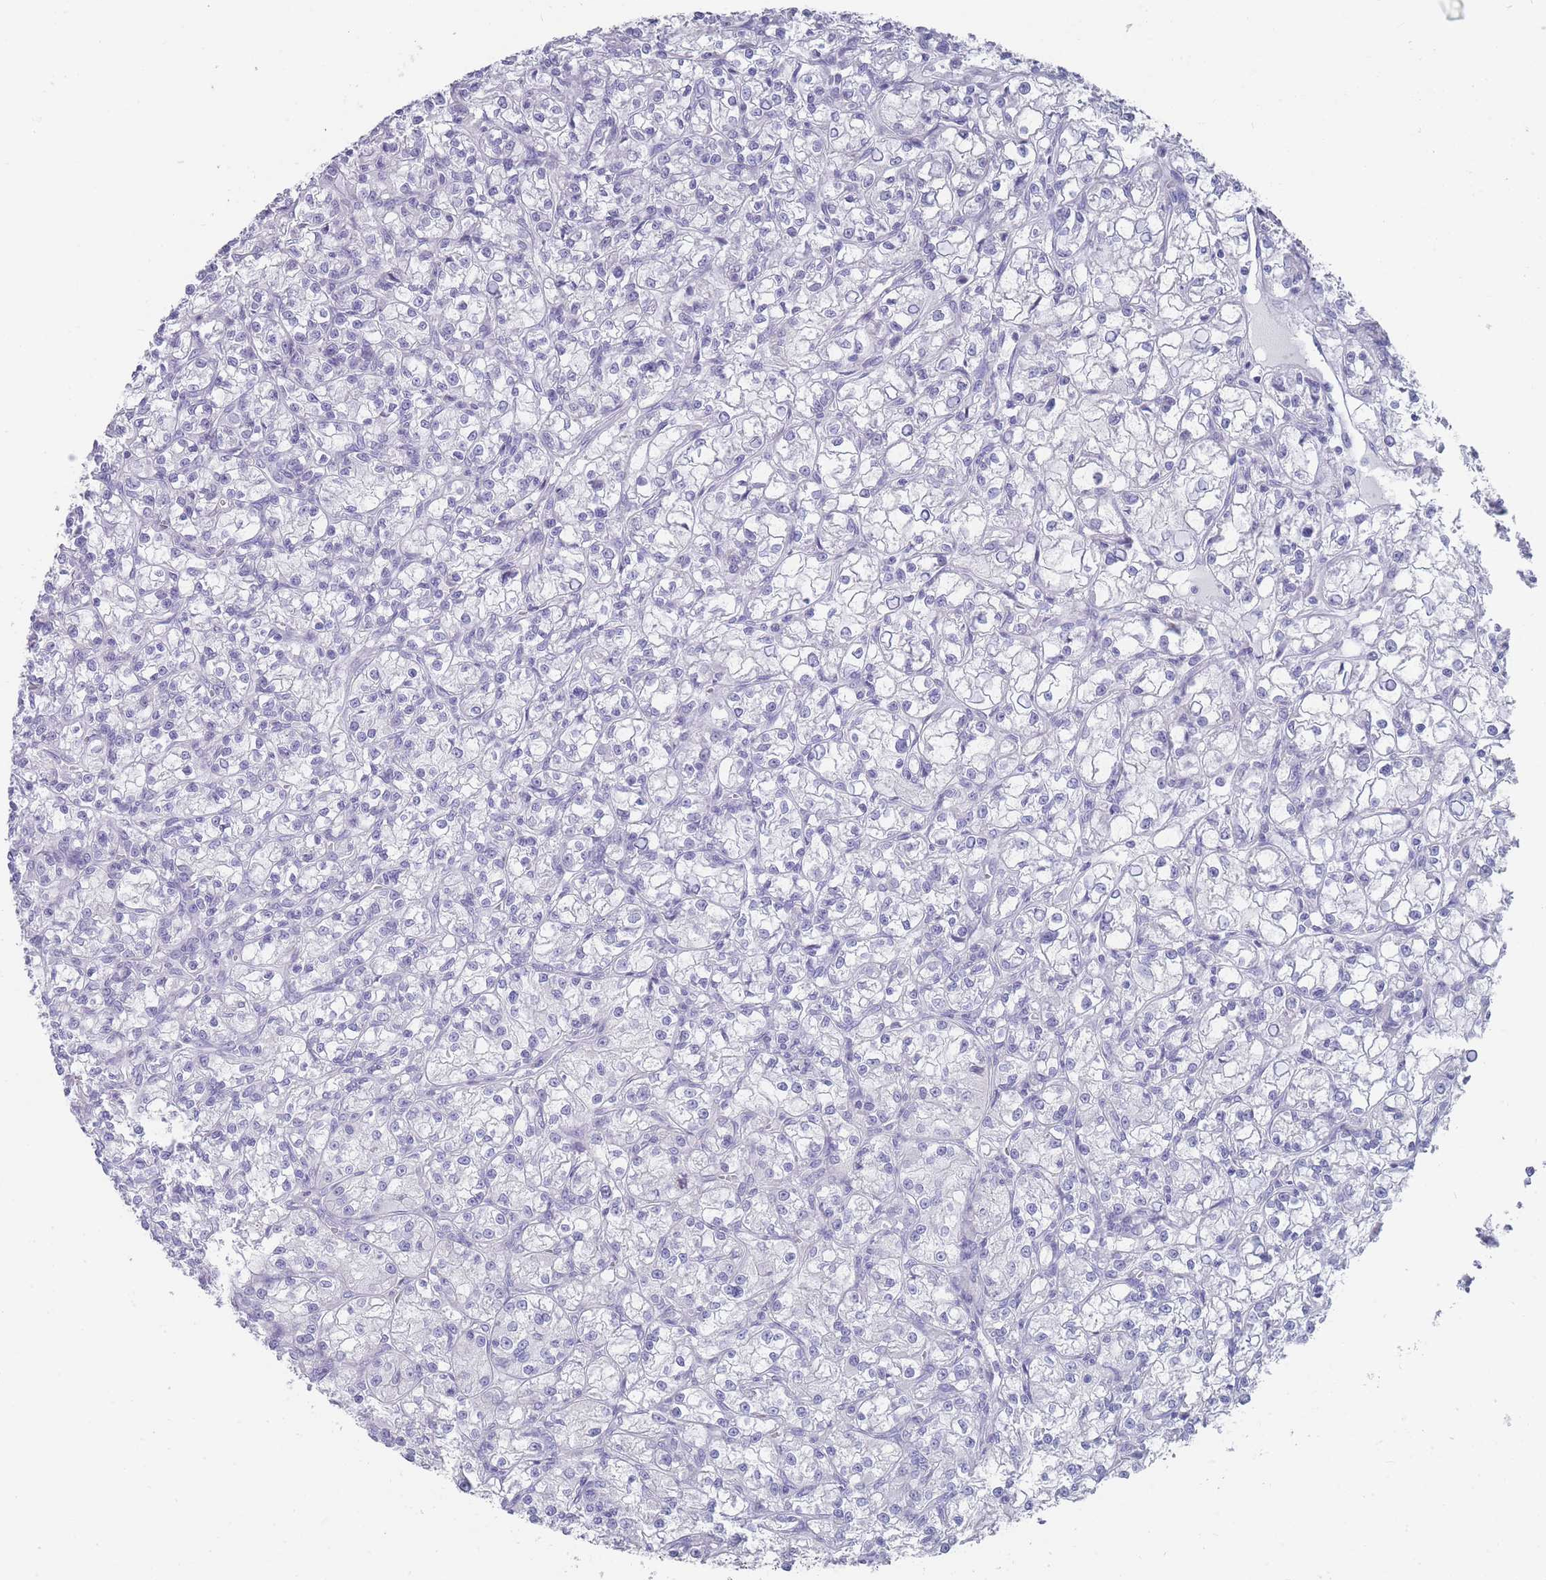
{"staining": {"intensity": "negative", "quantity": "none", "location": "none"}, "tissue": "renal cancer", "cell_type": "Tumor cells", "image_type": "cancer", "snomed": [{"axis": "morphology", "description": "Adenocarcinoma, NOS"}, {"axis": "topography", "description": "Kidney"}], "caption": "IHC of human renal cancer (adenocarcinoma) exhibits no expression in tumor cells.", "gene": "RAB2B", "patient": {"sex": "female", "age": 59}}